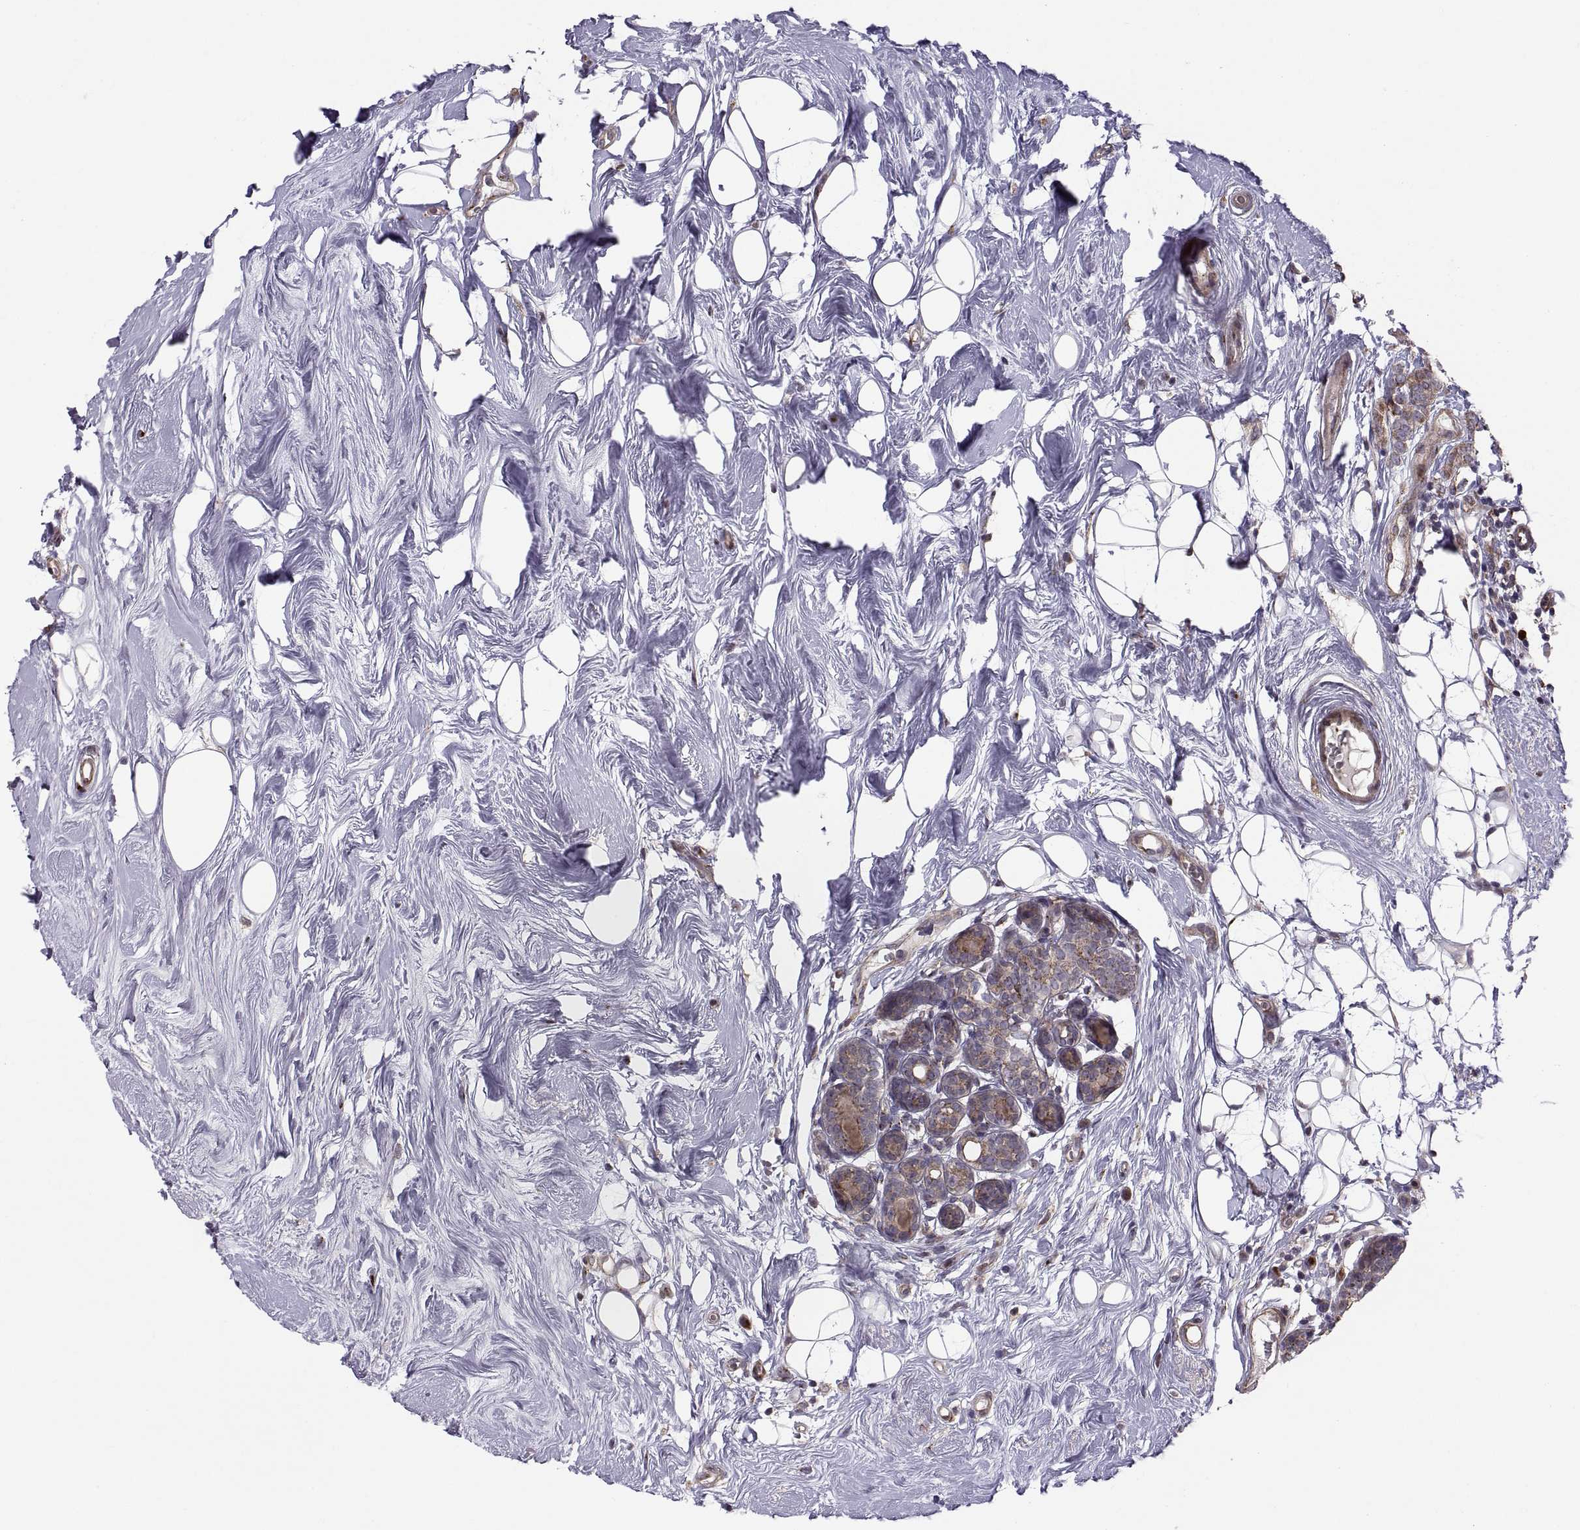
{"staining": {"intensity": "moderate", "quantity": ">75%", "location": "cytoplasmic/membranous"}, "tissue": "breast cancer", "cell_type": "Tumor cells", "image_type": "cancer", "snomed": [{"axis": "morphology", "description": "Lobular carcinoma"}, {"axis": "topography", "description": "Breast"}], "caption": "Breast cancer (lobular carcinoma) stained for a protein (brown) reveals moderate cytoplasmic/membranous positive staining in about >75% of tumor cells.", "gene": "TESC", "patient": {"sex": "female", "age": 49}}